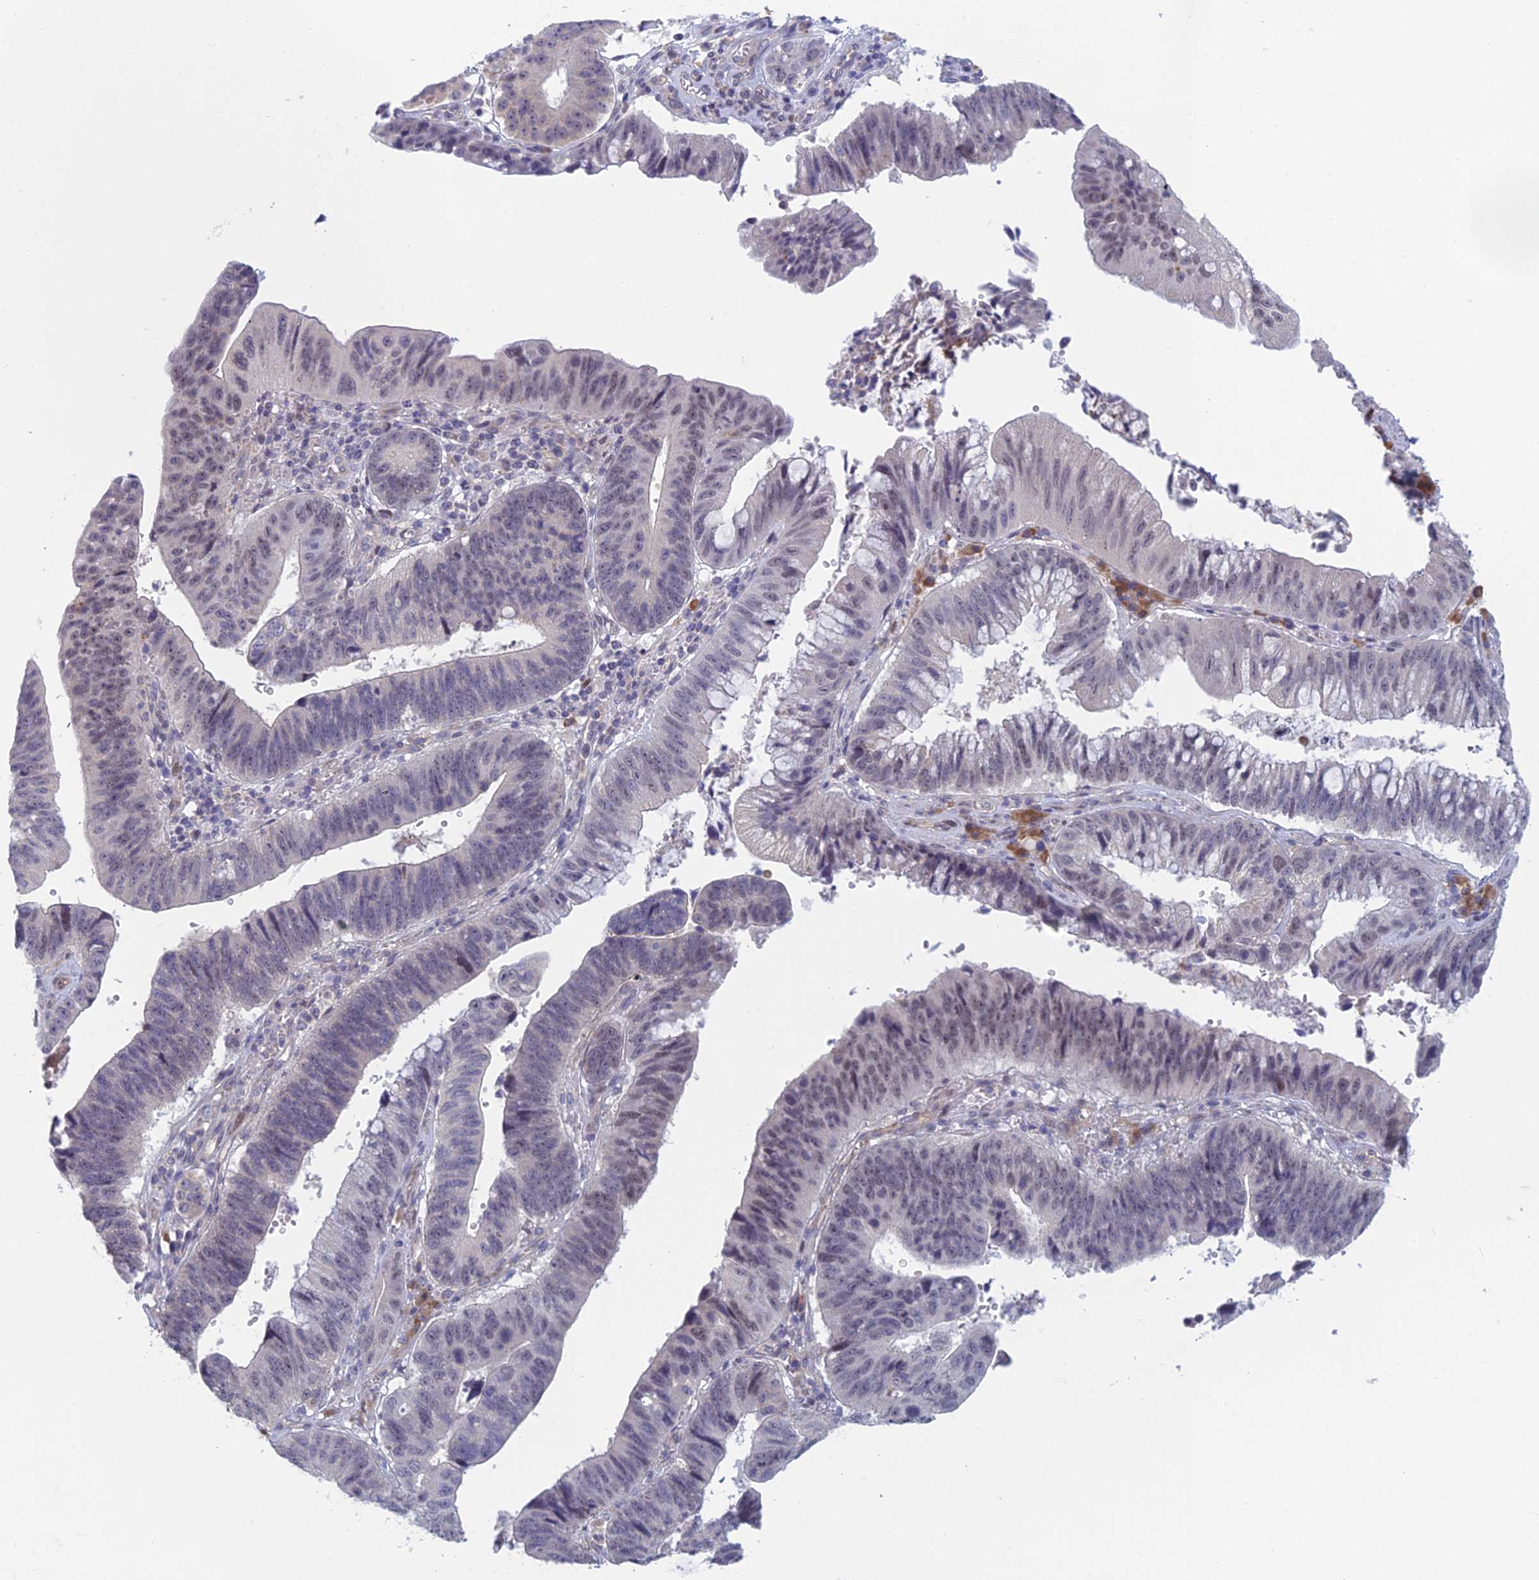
{"staining": {"intensity": "negative", "quantity": "none", "location": "none"}, "tissue": "stomach cancer", "cell_type": "Tumor cells", "image_type": "cancer", "snomed": [{"axis": "morphology", "description": "Adenocarcinoma, NOS"}, {"axis": "topography", "description": "Stomach"}], "caption": "Tumor cells are negative for brown protein staining in stomach cancer. The staining is performed using DAB (3,3'-diaminobenzidine) brown chromogen with nuclei counter-stained in using hematoxylin.", "gene": "PPP1R26", "patient": {"sex": "male", "age": 59}}